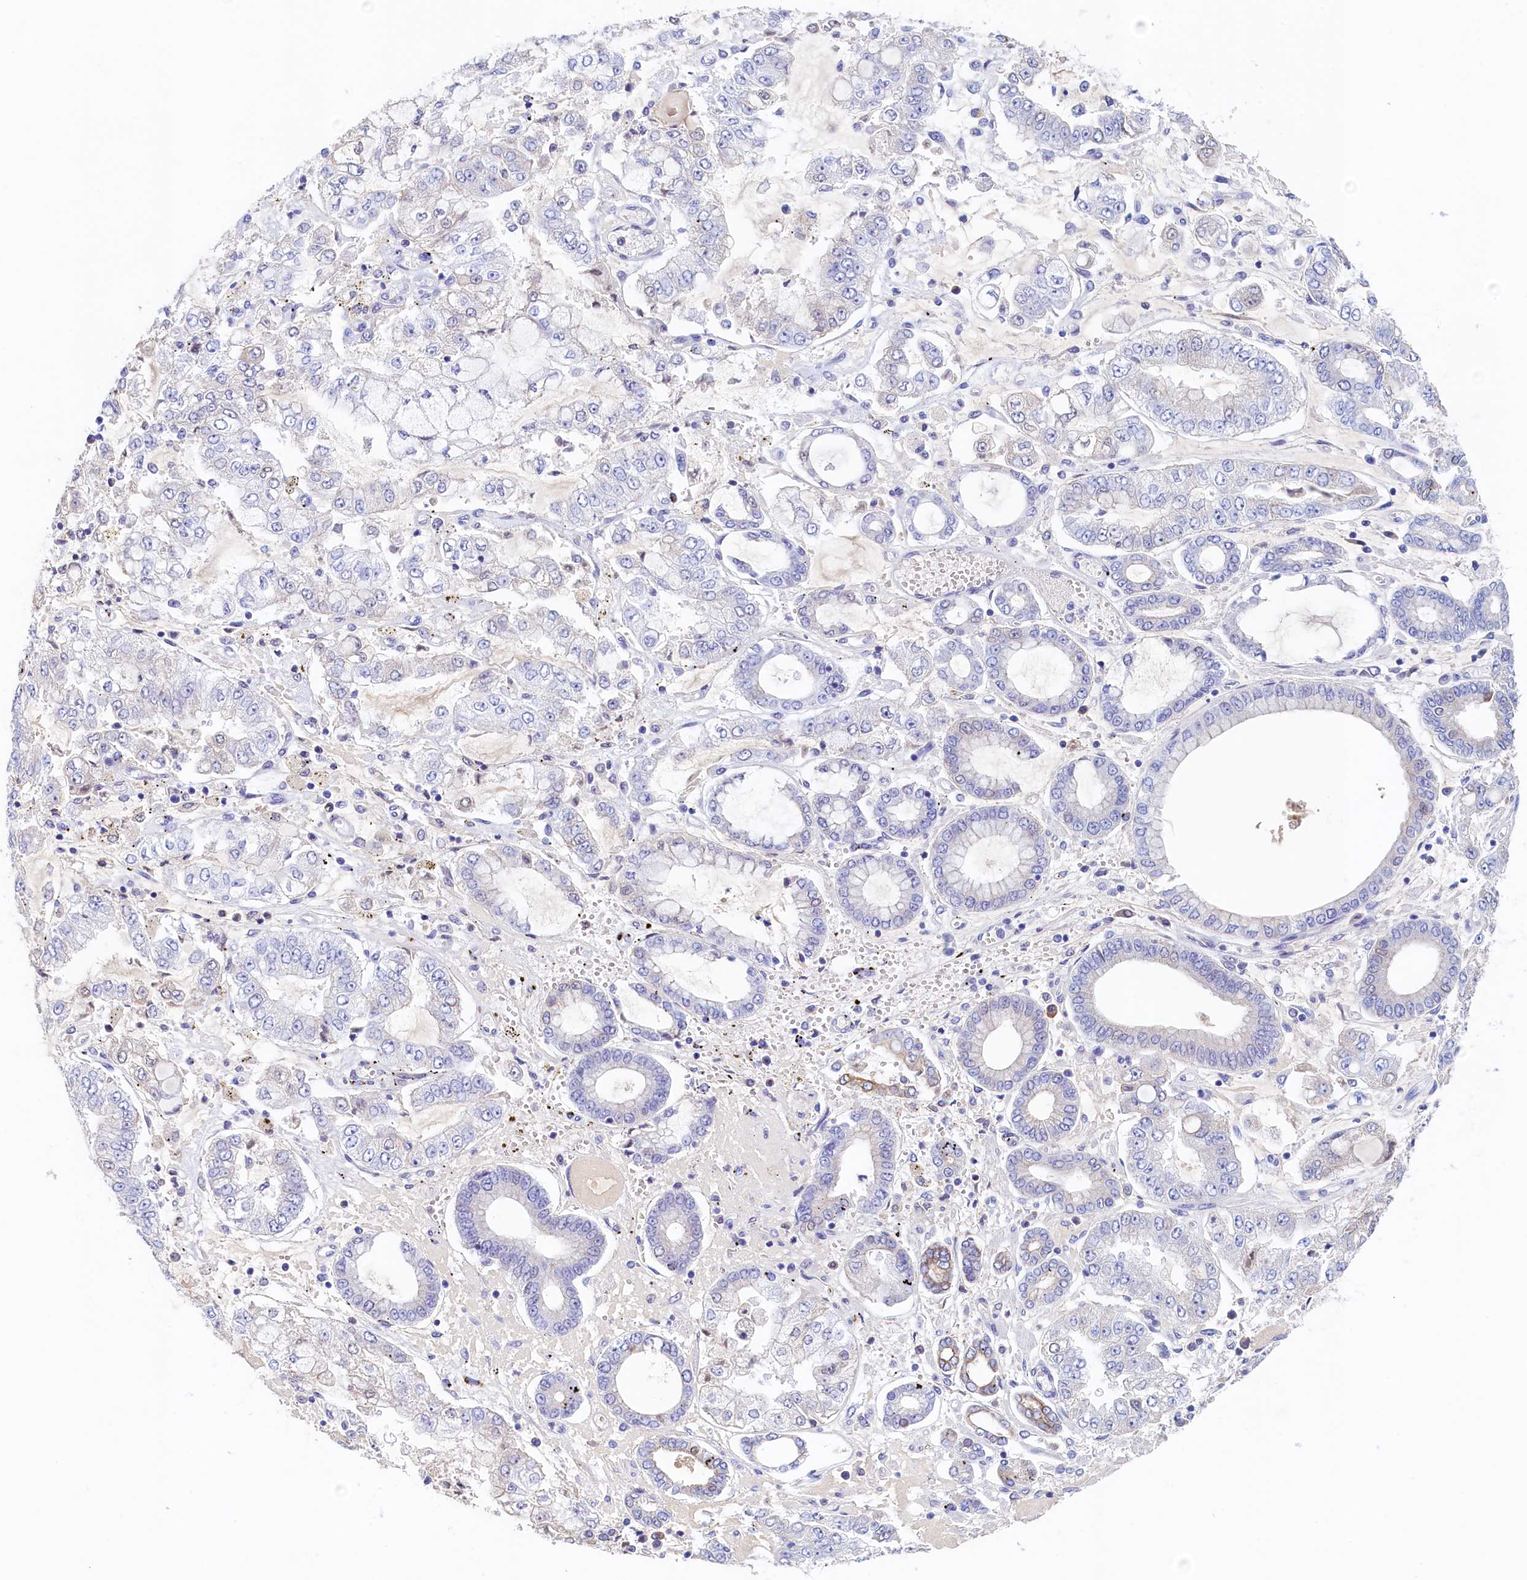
{"staining": {"intensity": "negative", "quantity": "none", "location": "none"}, "tissue": "stomach cancer", "cell_type": "Tumor cells", "image_type": "cancer", "snomed": [{"axis": "morphology", "description": "Adenocarcinoma, NOS"}, {"axis": "topography", "description": "Stomach"}], "caption": "DAB immunohistochemical staining of stomach cancer shows no significant positivity in tumor cells.", "gene": "GUCA1C", "patient": {"sex": "male", "age": 76}}